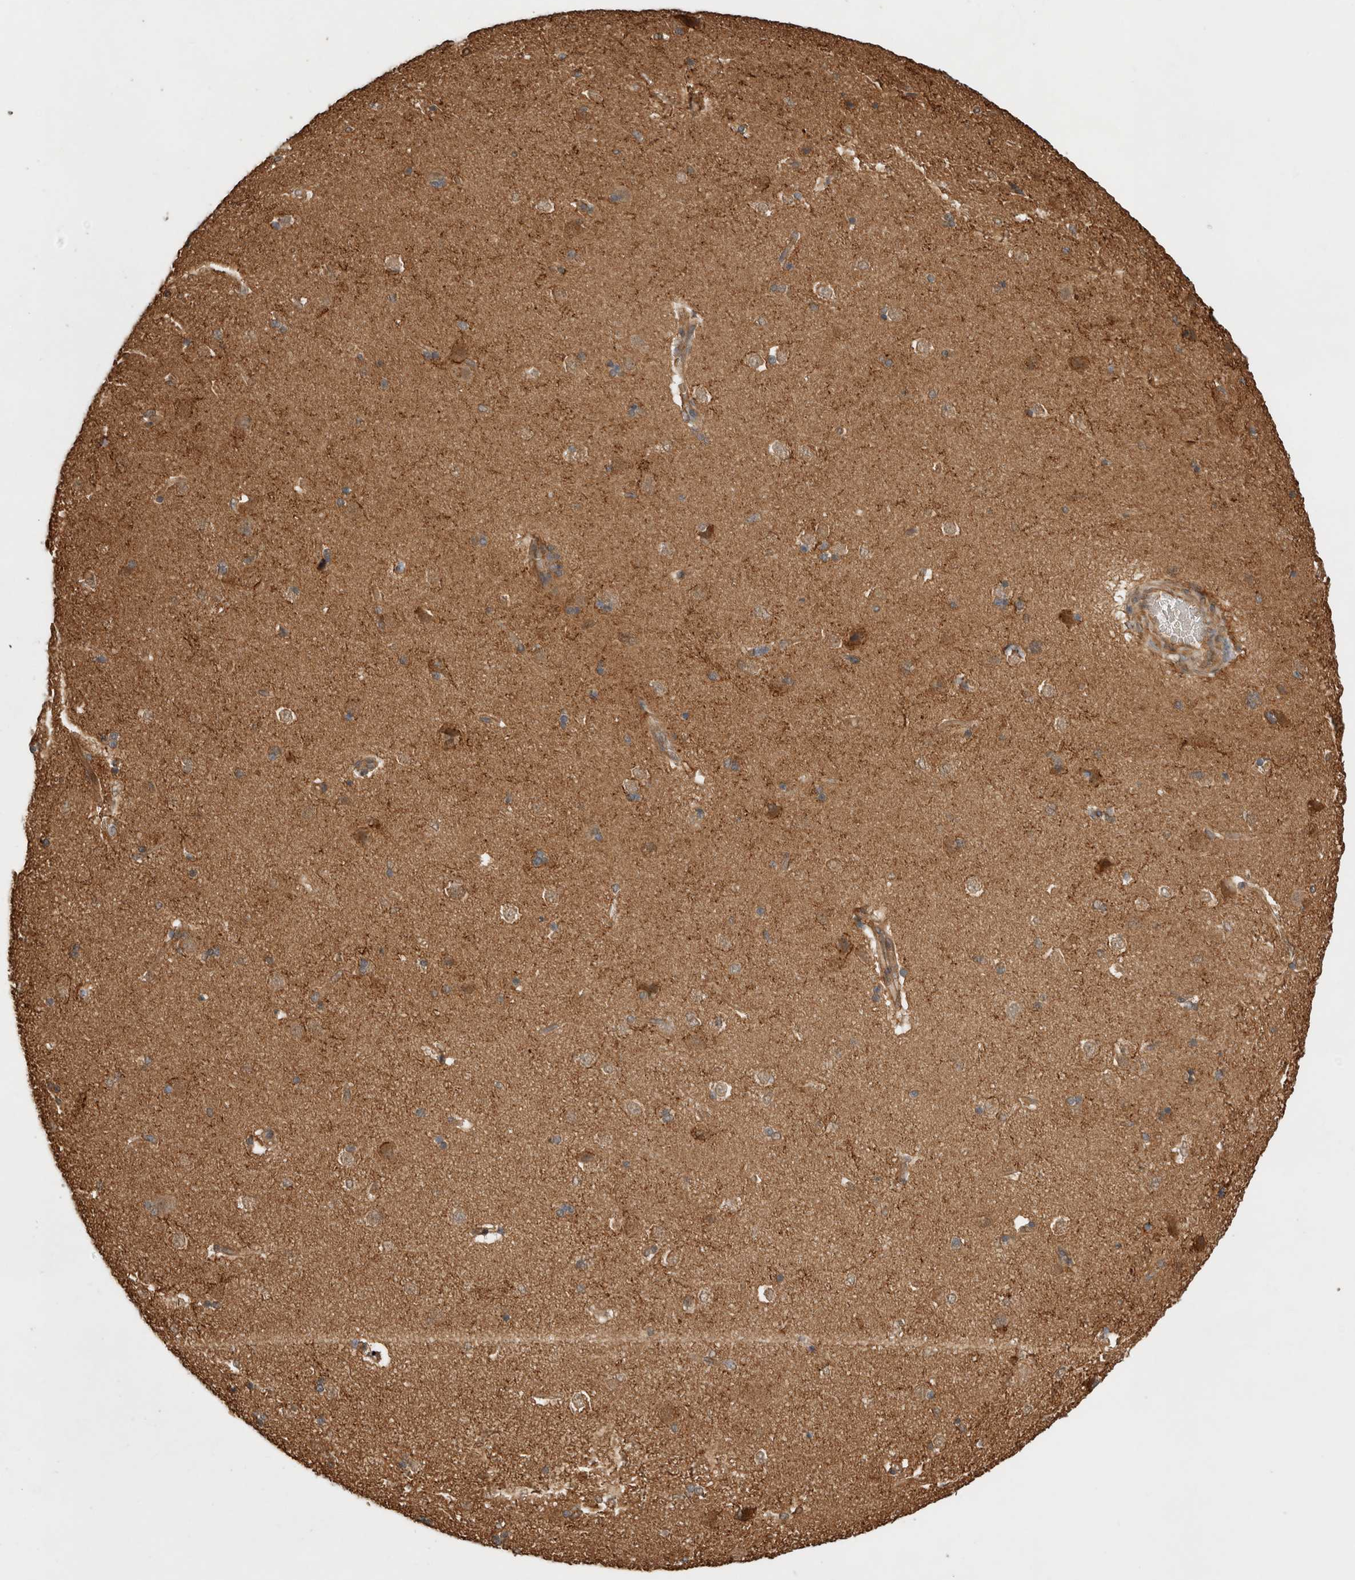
{"staining": {"intensity": "moderate", "quantity": ">75%", "location": "cytoplasmic/membranous"}, "tissue": "caudate", "cell_type": "Glial cells", "image_type": "normal", "snomed": [{"axis": "morphology", "description": "Normal tissue, NOS"}, {"axis": "topography", "description": "Lateral ventricle wall"}], "caption": "Moderate cytoplasmic/membranous protein staining is present in about >75% of glial cells in caudate. The protein of interest is shown in brown color, while the nuclei are stained blue.", "gene": "OTUD6B", "patient": {"sex": "female", "age": 19}}